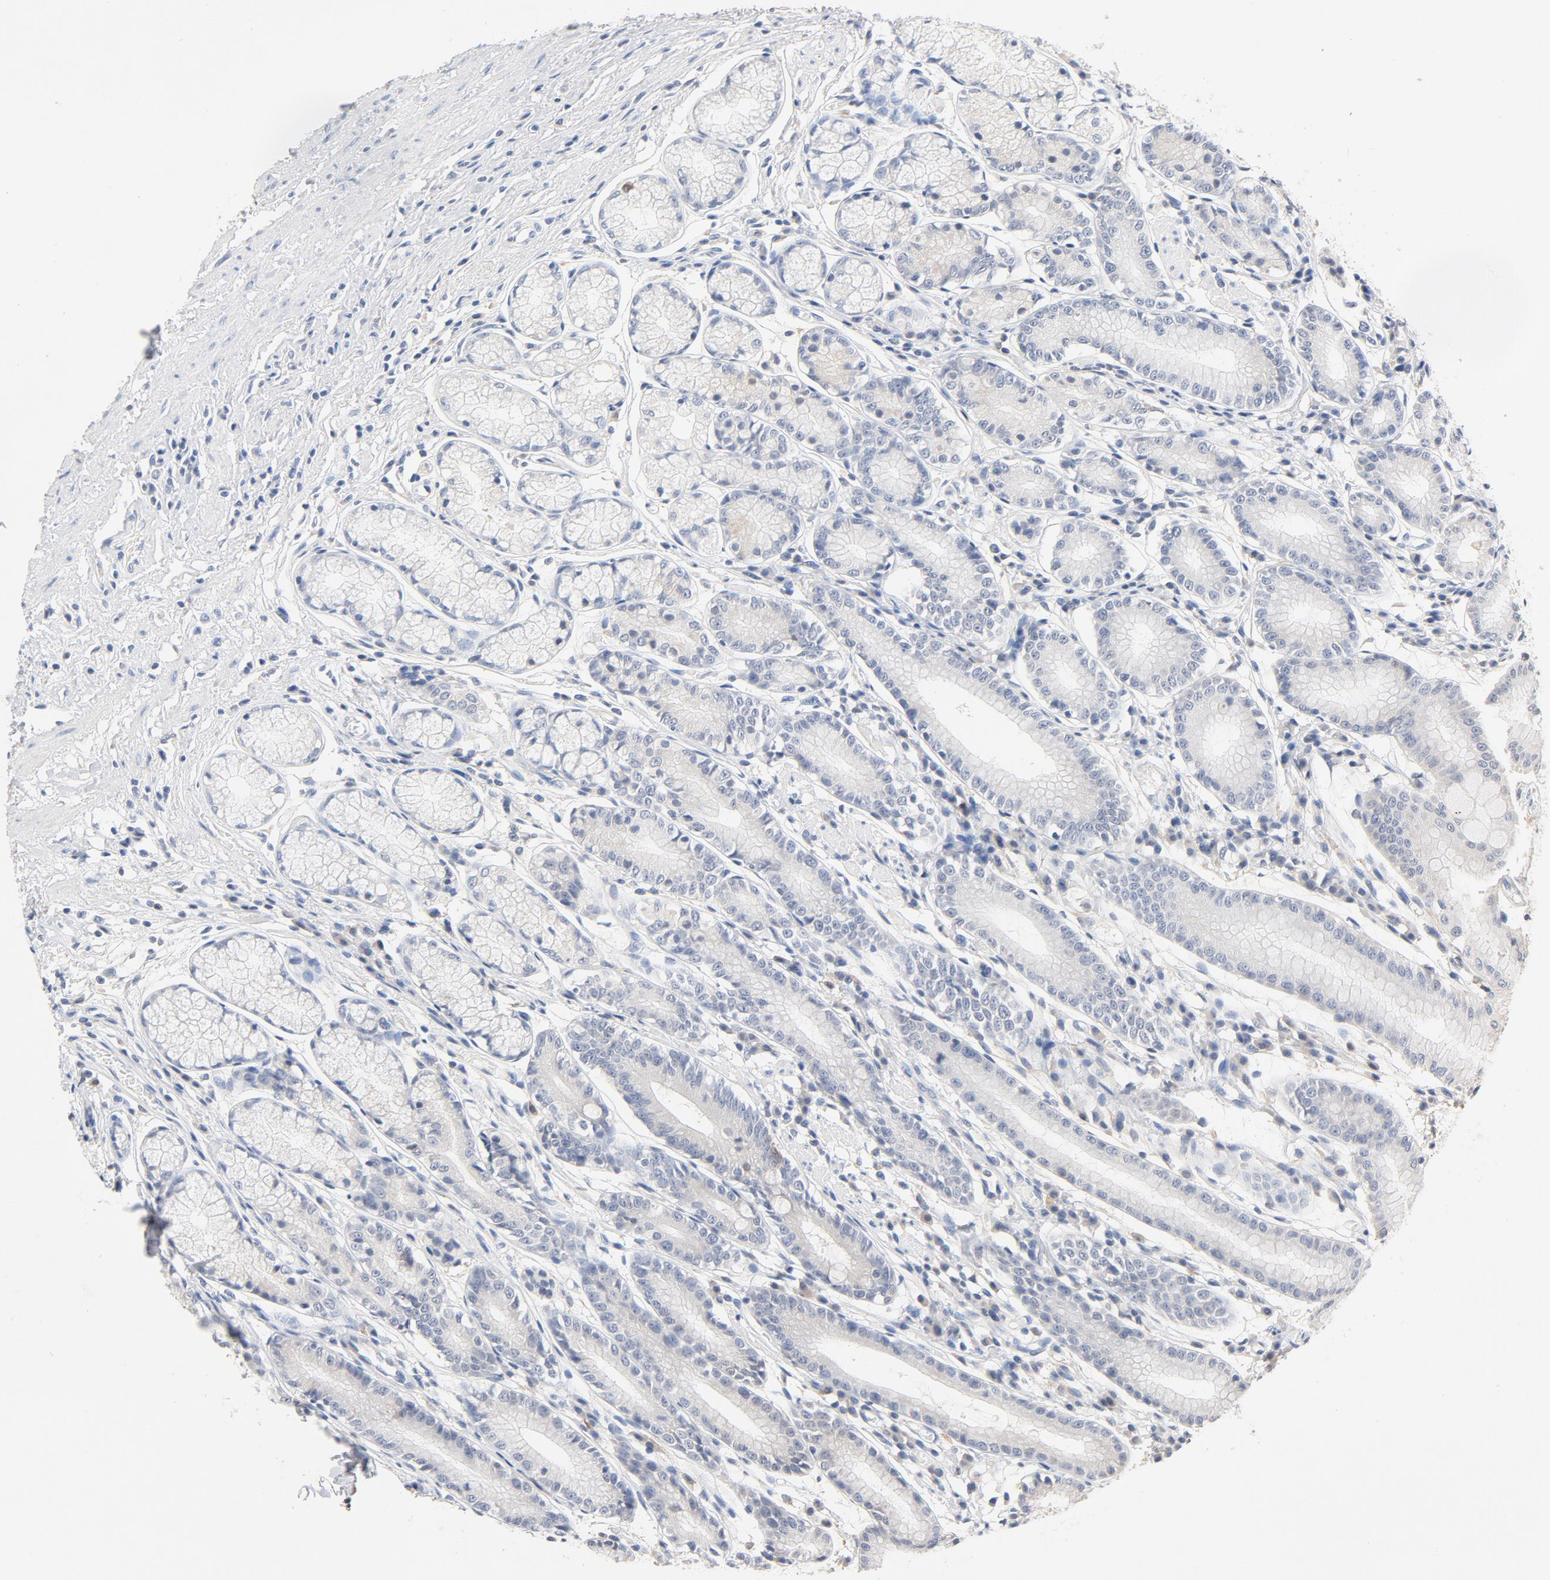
{"staining": {"intensity": "negative", "quantity": "none", "location": "none"}, "tissue": "stomach", "cell_type": "Glandular cells", "image_type": "normal", "snomed": [{"axis": "morphology", "description": "Normal tissue, NOS"}, {"axis": "morphology", "description": "Inflammation, NOS"}, {"axis": "topography", "description": "Stomach, lower"}], "caption": "High magnification brightfield microscopy of normal stomach stained with DAB (brown) and counterstained with hematoxylin (blue): glandular cells show no significant expression. The staining was performed using DAB (3,3'-diaminobenzidine) to visualize the protein expression in brown, while the nuclei were stained in blue with hematoxylin (Magnification: 20x).", "gene": "STAT1", "patient": {"sex": "male", "age": 59}}